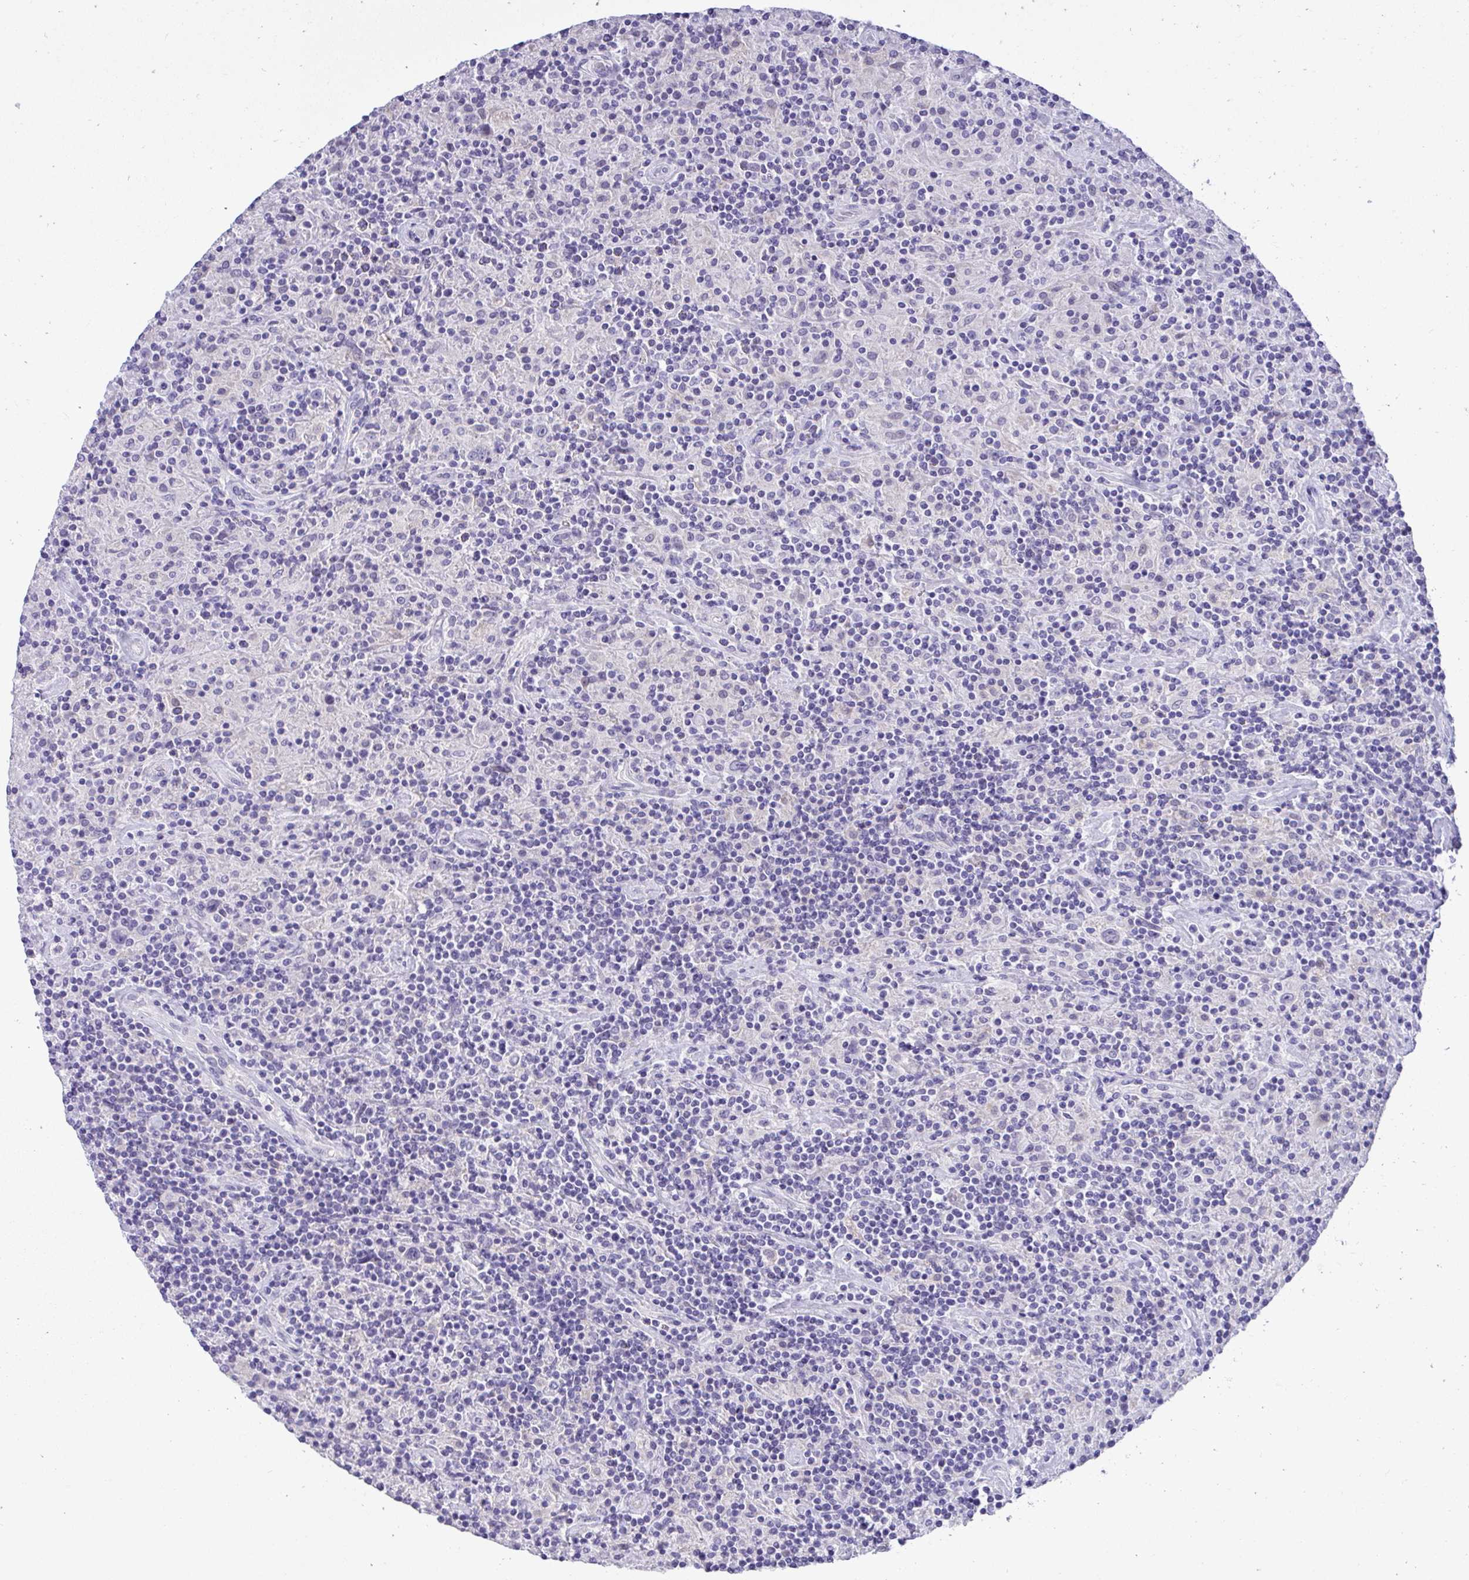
{"staining": {"intensity": "negative", "quantity": "none", "location": "none"}, "tissue": "lymphoma", "cell_type": "Tumor cells", "image_type": "cancer", "snomed": [{"axis": "morphology", "description": "Hodgkin's disease, NOS"}, {"axis": "topography", "description": "Lymph node"}], "caption": "Hodgkin's disease was stained to show a protein in brown. There is no significant positivity in tumor cells. (DAB (3,3'-diaminobenzidine) immunohistochemistry visualized using brightfield microscopy, high magnification).", "gene": "TMCO5A", "patient": {"sex": "male", "age": 70}}